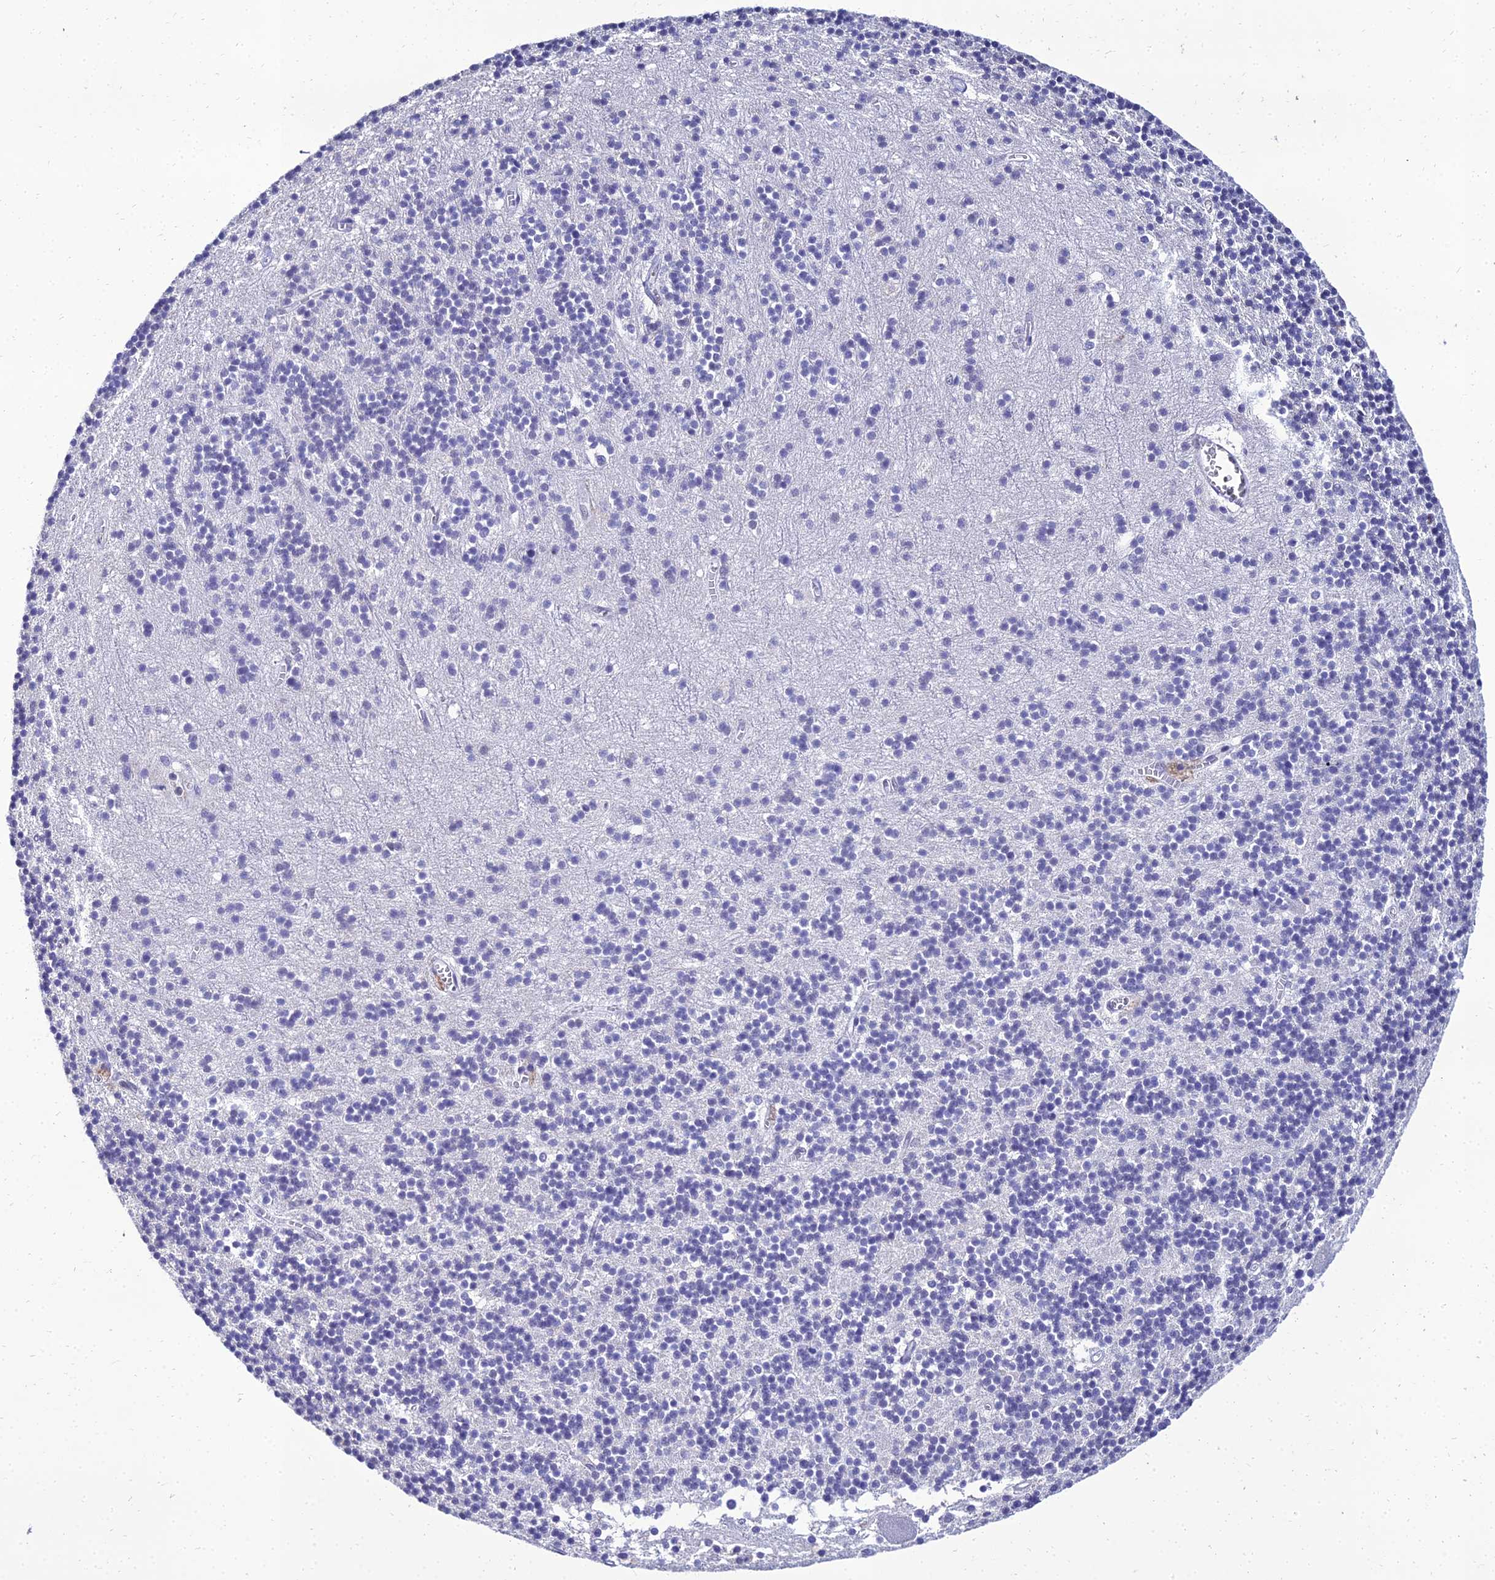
{"staining": {"intensity": "negative", "quantity": "none", "location": "none"}, "tissue": "cerebellum", "cell_type": "Cells in granular layer", "image_type": "normal", "snomed": [{"axis": "morphology", "description": "Normal tissue, NOS"}, {"axis": "topography", "description": "Cerebellum"}], "caption": "Cerebellum stained for a protein using immunohistochemistry reveals no staining cells in granular layer.", "gene": "PPP4R2", "patient": {"sex": "male", "age": 54}}